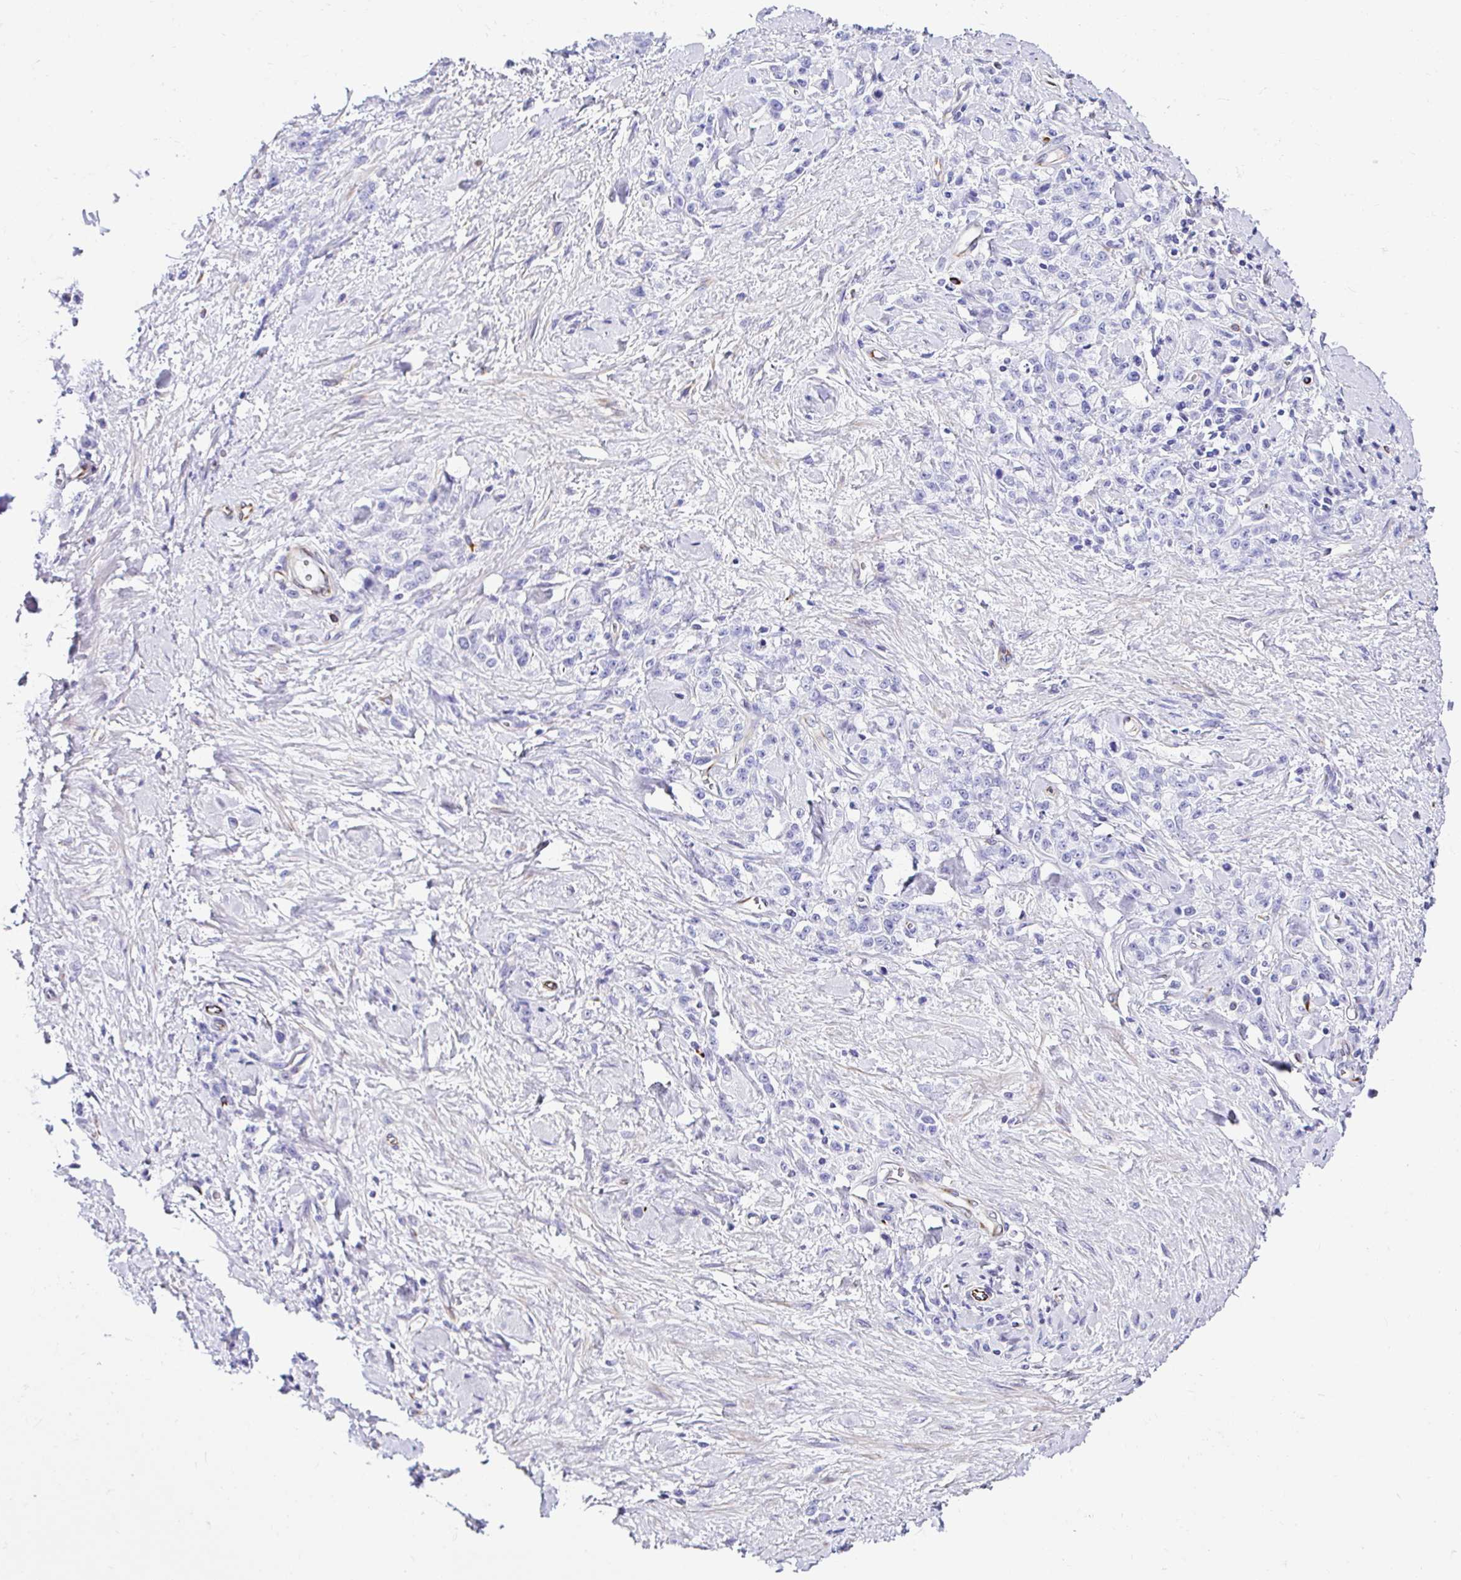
{"staining": {"intensity": "negative", "quantity": "none", "location": "none"}, "tissue": "stomach cancer", "cell_type": "Tumor cells", "image_type": "cancer", "snomed": [{"axis": "morphology", "description": "Normal tissue, NOS"}, {"axis": "morphology", "description": "Adenocarcinoma, NOS"}, {"axis": "topography", "description": "Stomach"}], "caption": "Stomach adenocarcinoma was stained to show a protein in brown. There is no significant positivity in tumor cells.", "gene": "DEPDC5", "patient": {"sex": "male", "age": 82}}